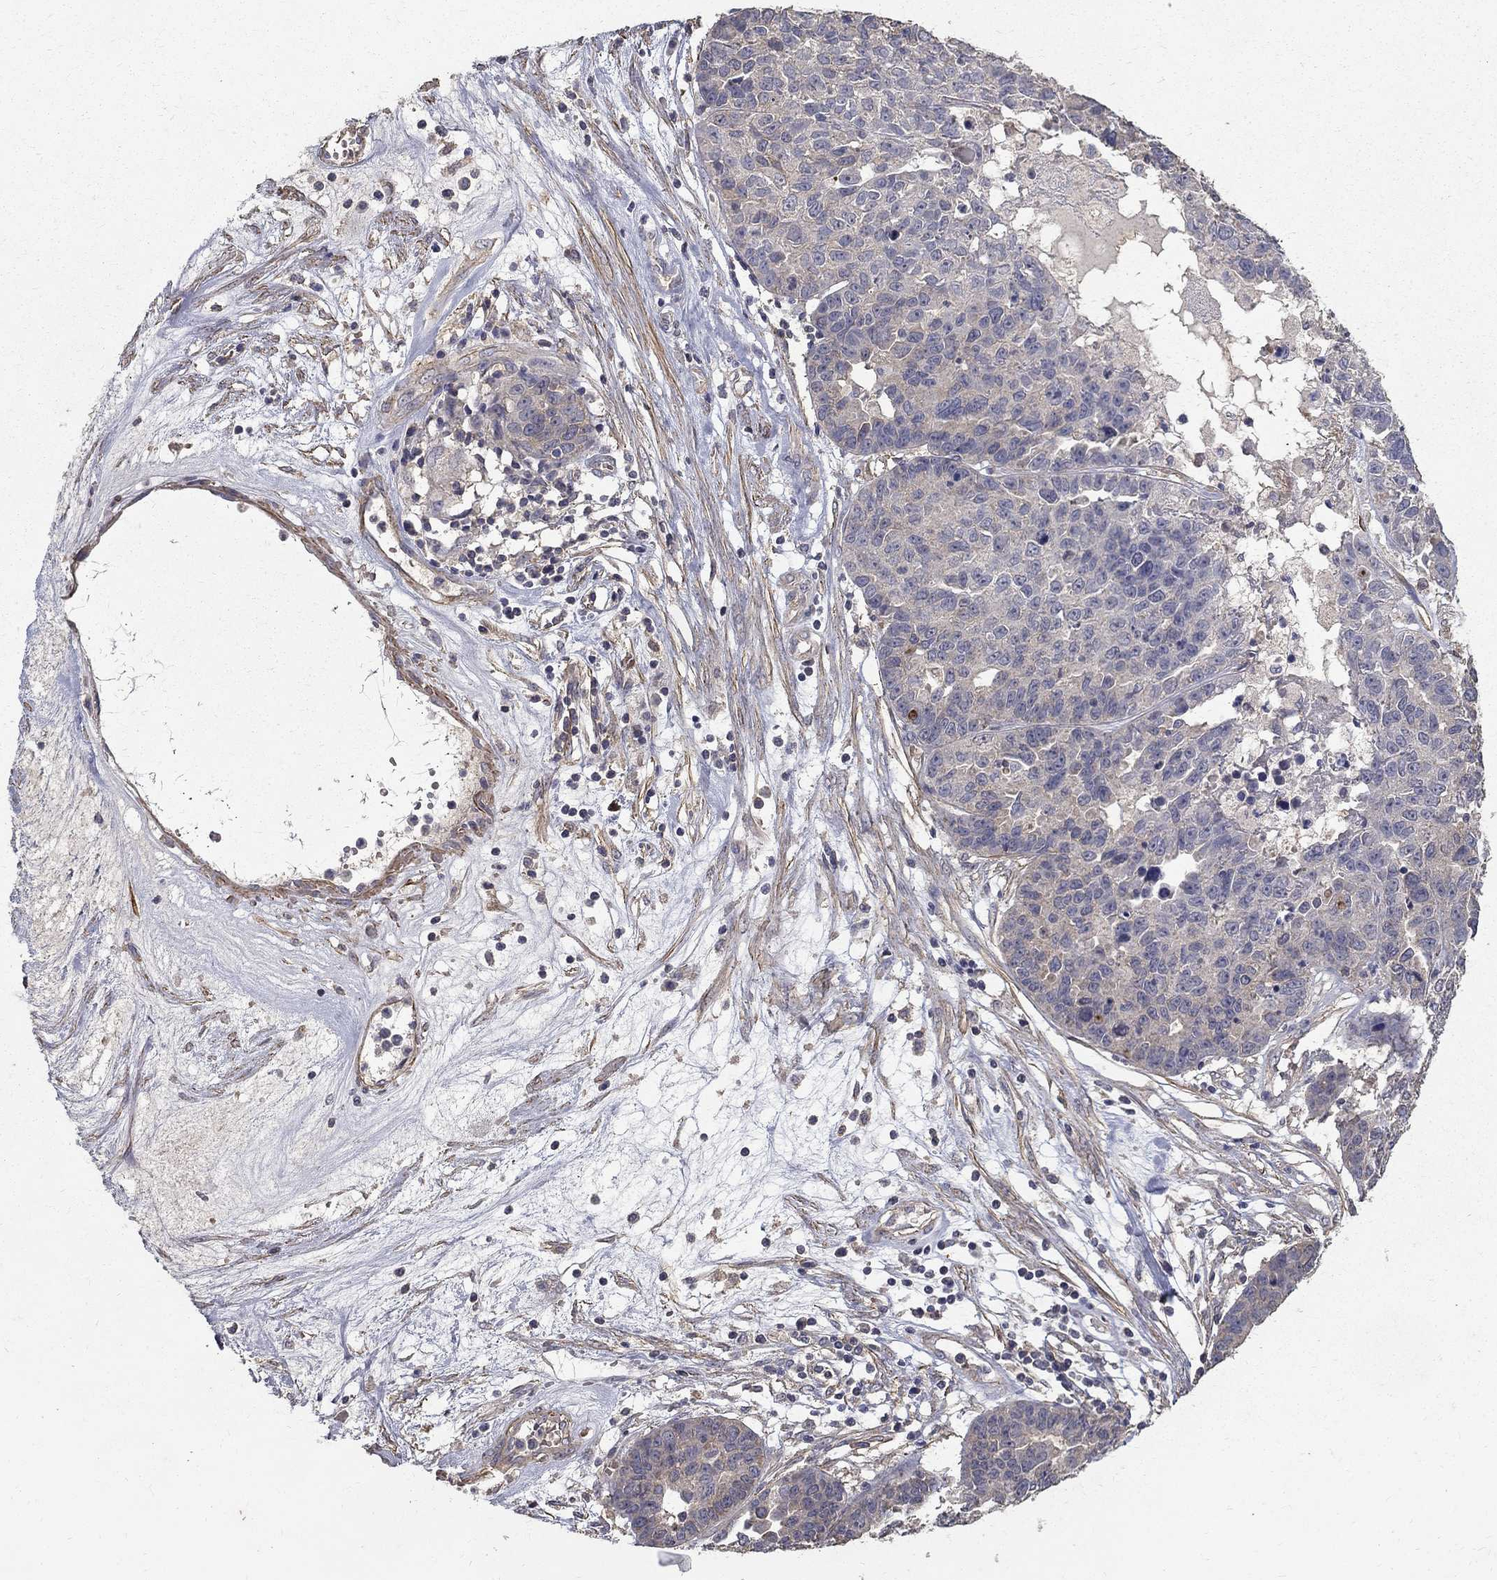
{"staining": {"intensity": "weak", "quantity": "<25%", "location": "cytoplasmic/membranous"}, "tissue": "ovarian cancer", "cell_type": "Tumor cells", "image_type": "cancer", "snomed": [{"axis": "morphology", "description": "Cystadenocarcinoma, serous, NOS"}, {"axis": "topography", "description": "Ovary"}], "caption": "Photomicrograph shows no protein expression in tumor cells of ovarian serous cystadenocarcinoma tissue. The staining is performed using DAB brown chromogen with nuclei counter-stained in using hematoxylin.", "gene": "MPP2", "patient": {"sex": "female", "age": 87}}